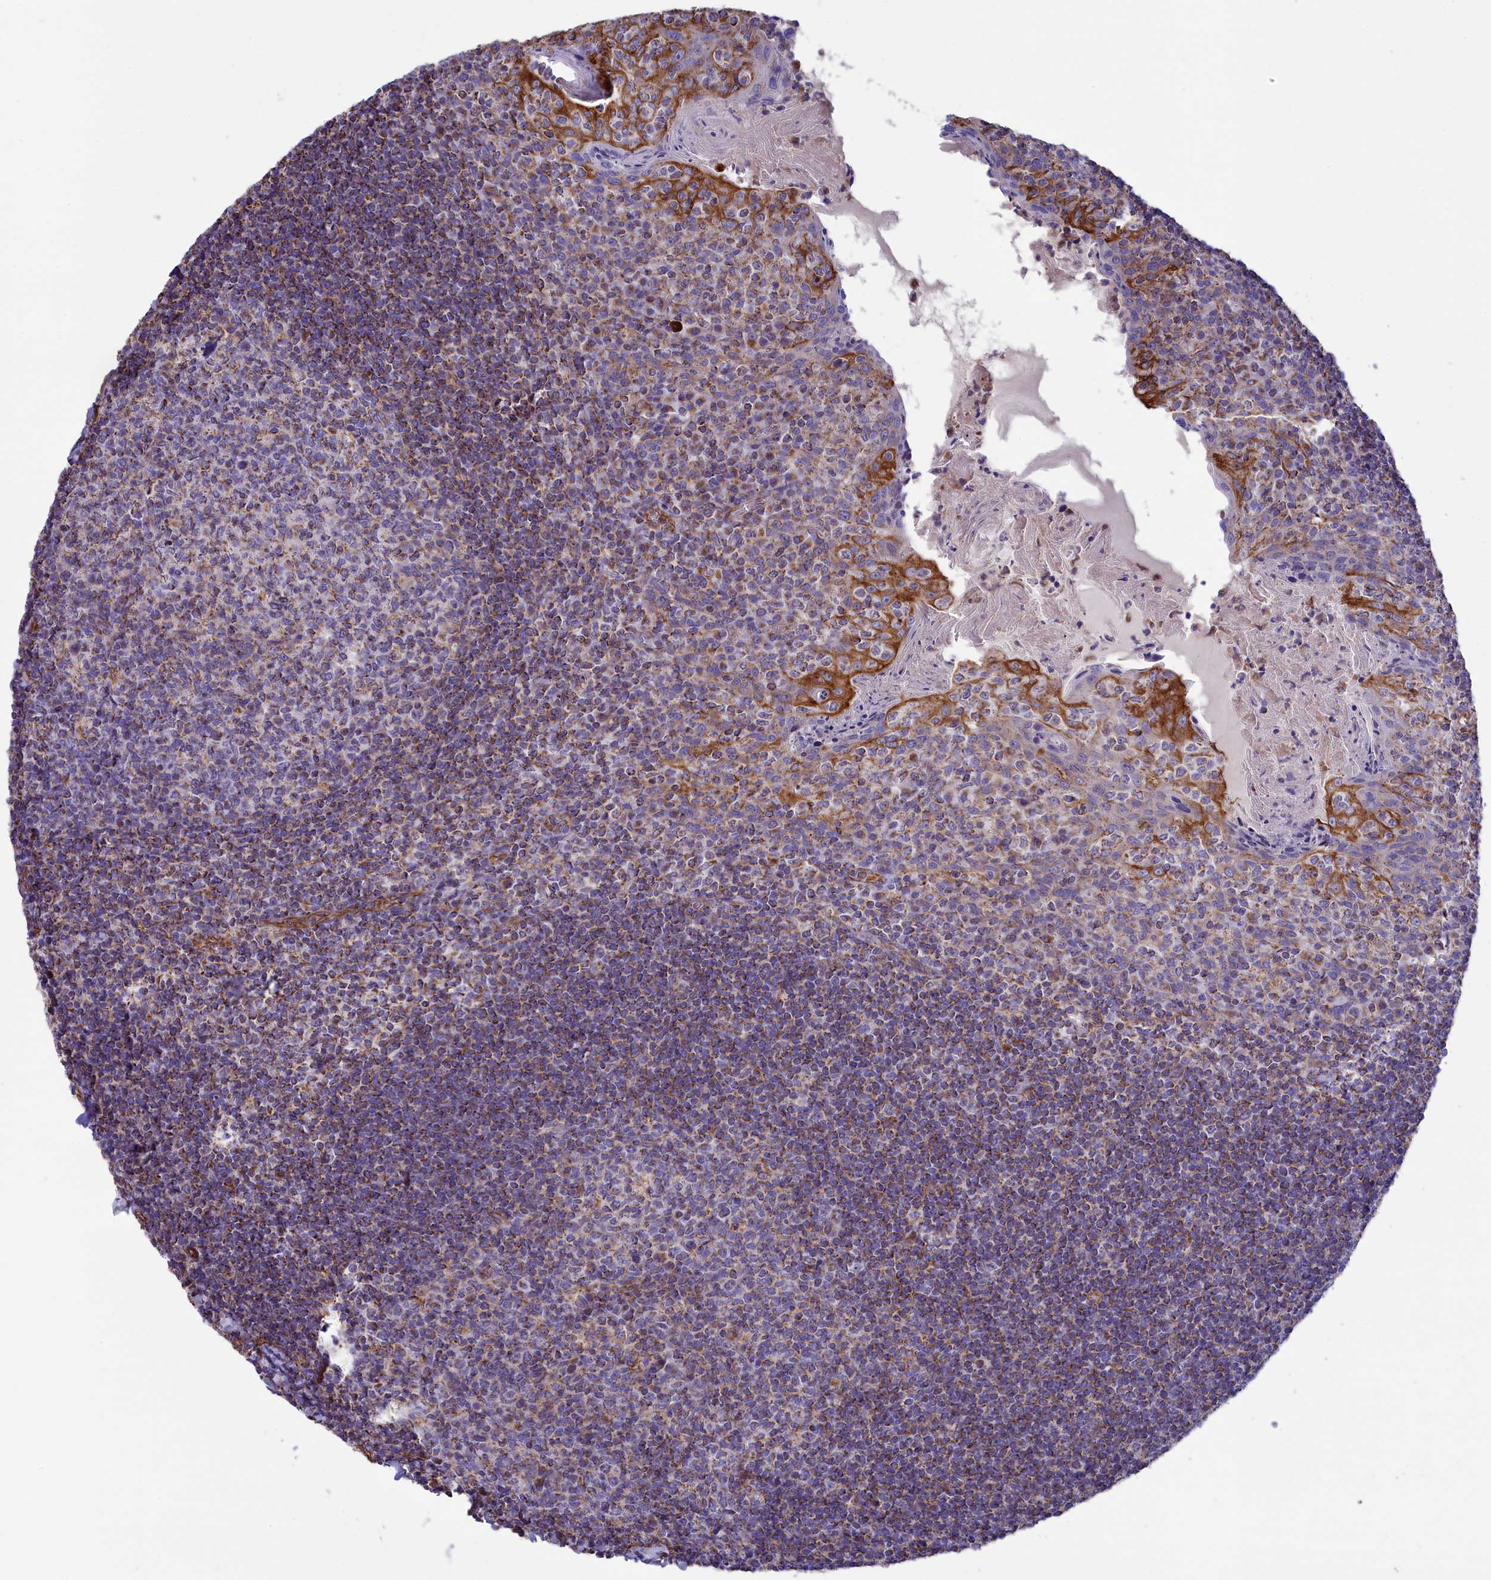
{"staining": {"intensity": "moderate", "quantity": "25%-75%", "location": "cytoplasmic/membranous"}, "tissue": "tonsil", "cell_type": "Germinal center cells", "image_type": "normal", "snomed": [{"axis": "morphology", "description": "Normal tissue, NOS"}, {"axis": "topography", "description": "Tonsil"}], "caption": "Protein staining of benign tonsil displays moderate cytoplasmic/membranous staining in approximately 25%-75% of germinal center cells. (IHC, brightfield microscopy, high magnification).", "gene": "GATB", "patient": {"sex": "female", "age": 10}}